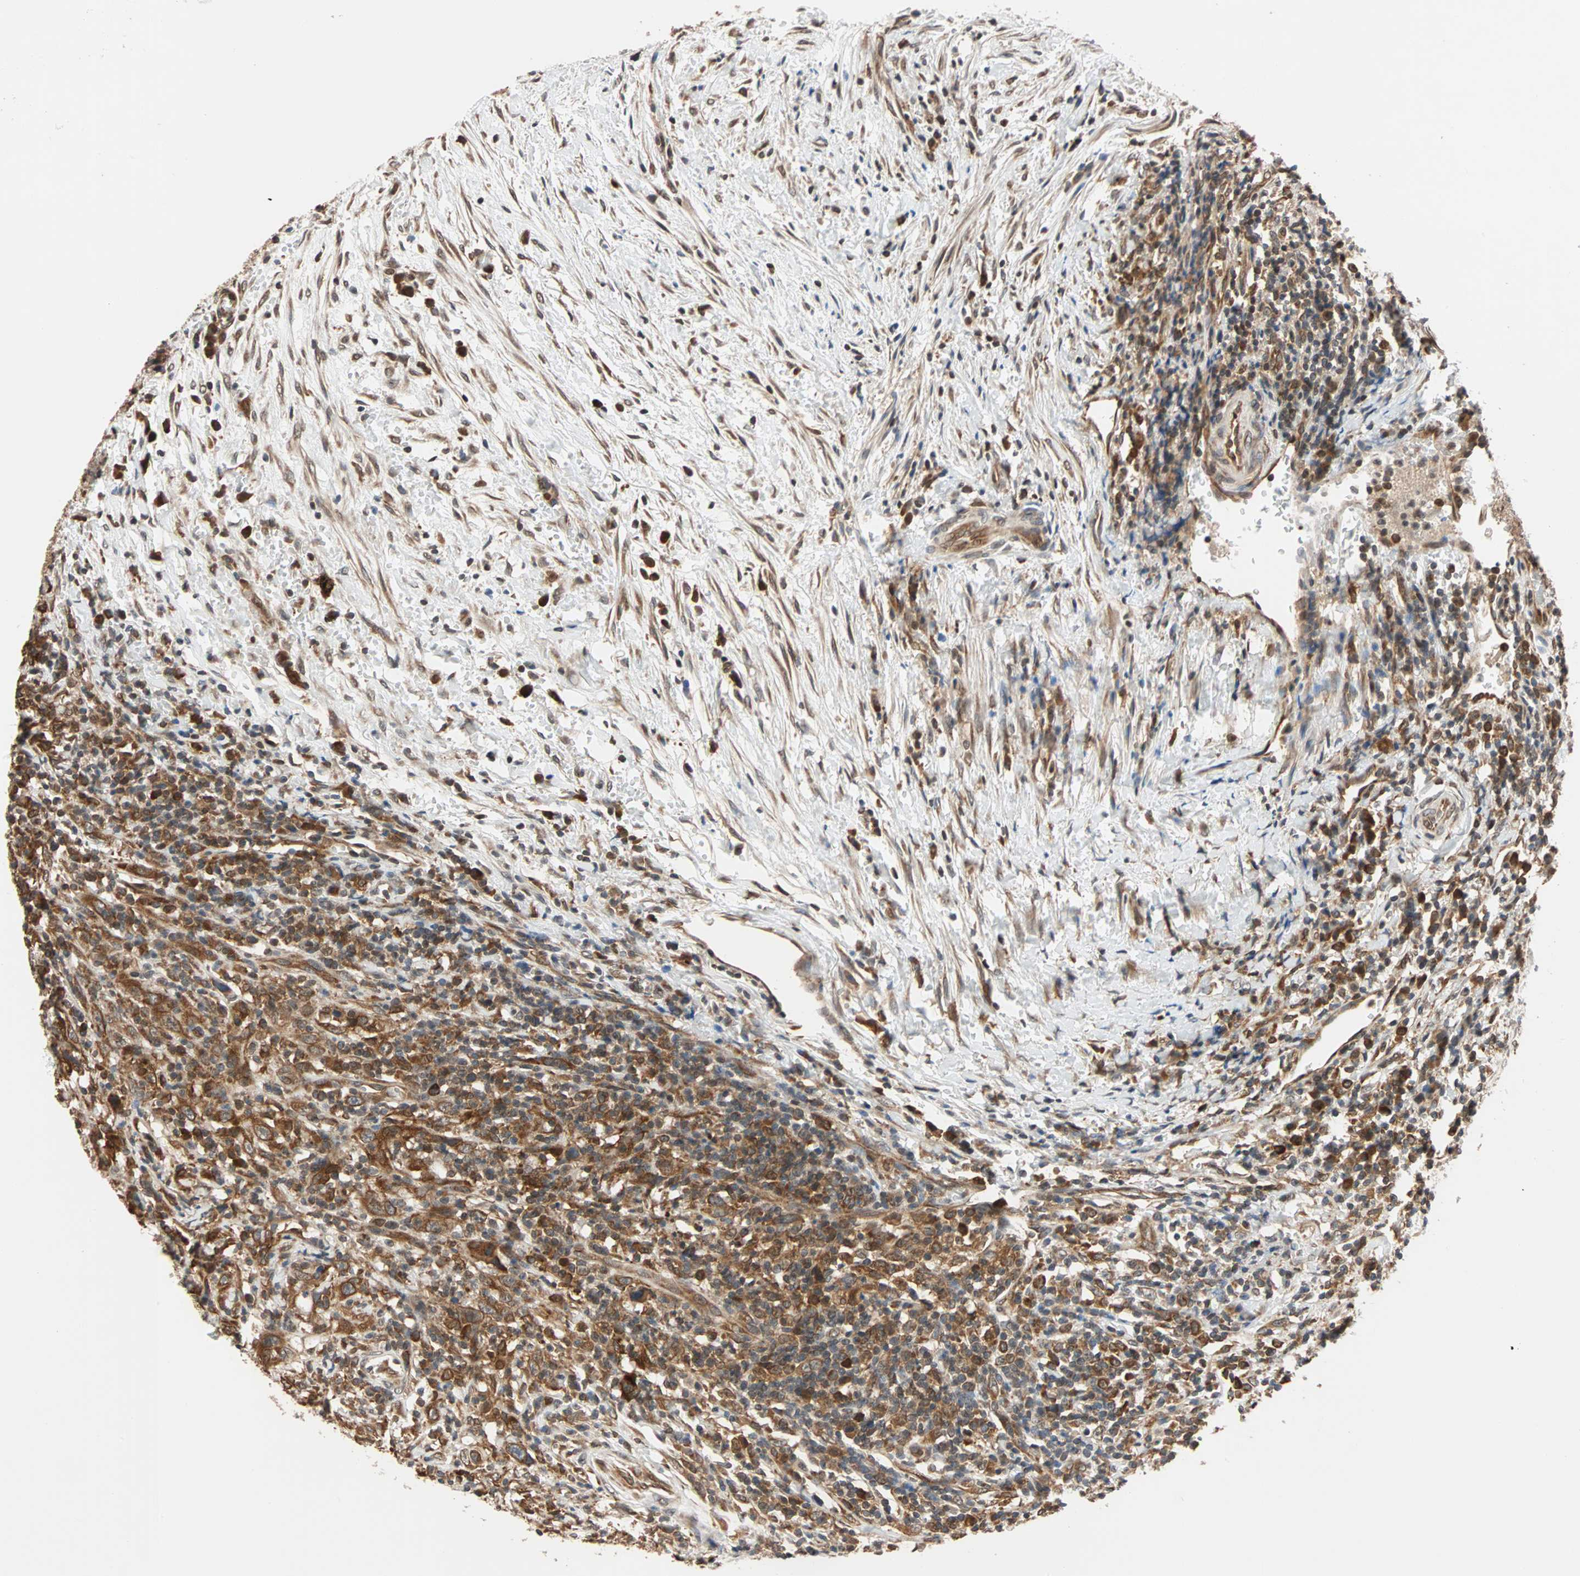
{"staining": {"intensity": "strong", "quantity": ">75%", "location": "cytoplasmic/membranous"}, "tissue": "urothelial cancer", "cell_type": "Tumor cells", "image_type": "cancer", "snomed": [{"axis": "morphology", "description": "Urothelial carcinoma, High grade"}, {"axis": "topography", "description": "Urinary bladder"}], "caption": "This photomicrograph exhibits immunohistochemistry staining of human urothelial cancer, with high strong cytoplasmic/membranous staining in approximately >75% of tumor cells.", "gene": "AUP1", "patient": {"sex": "male", "age": 61}}